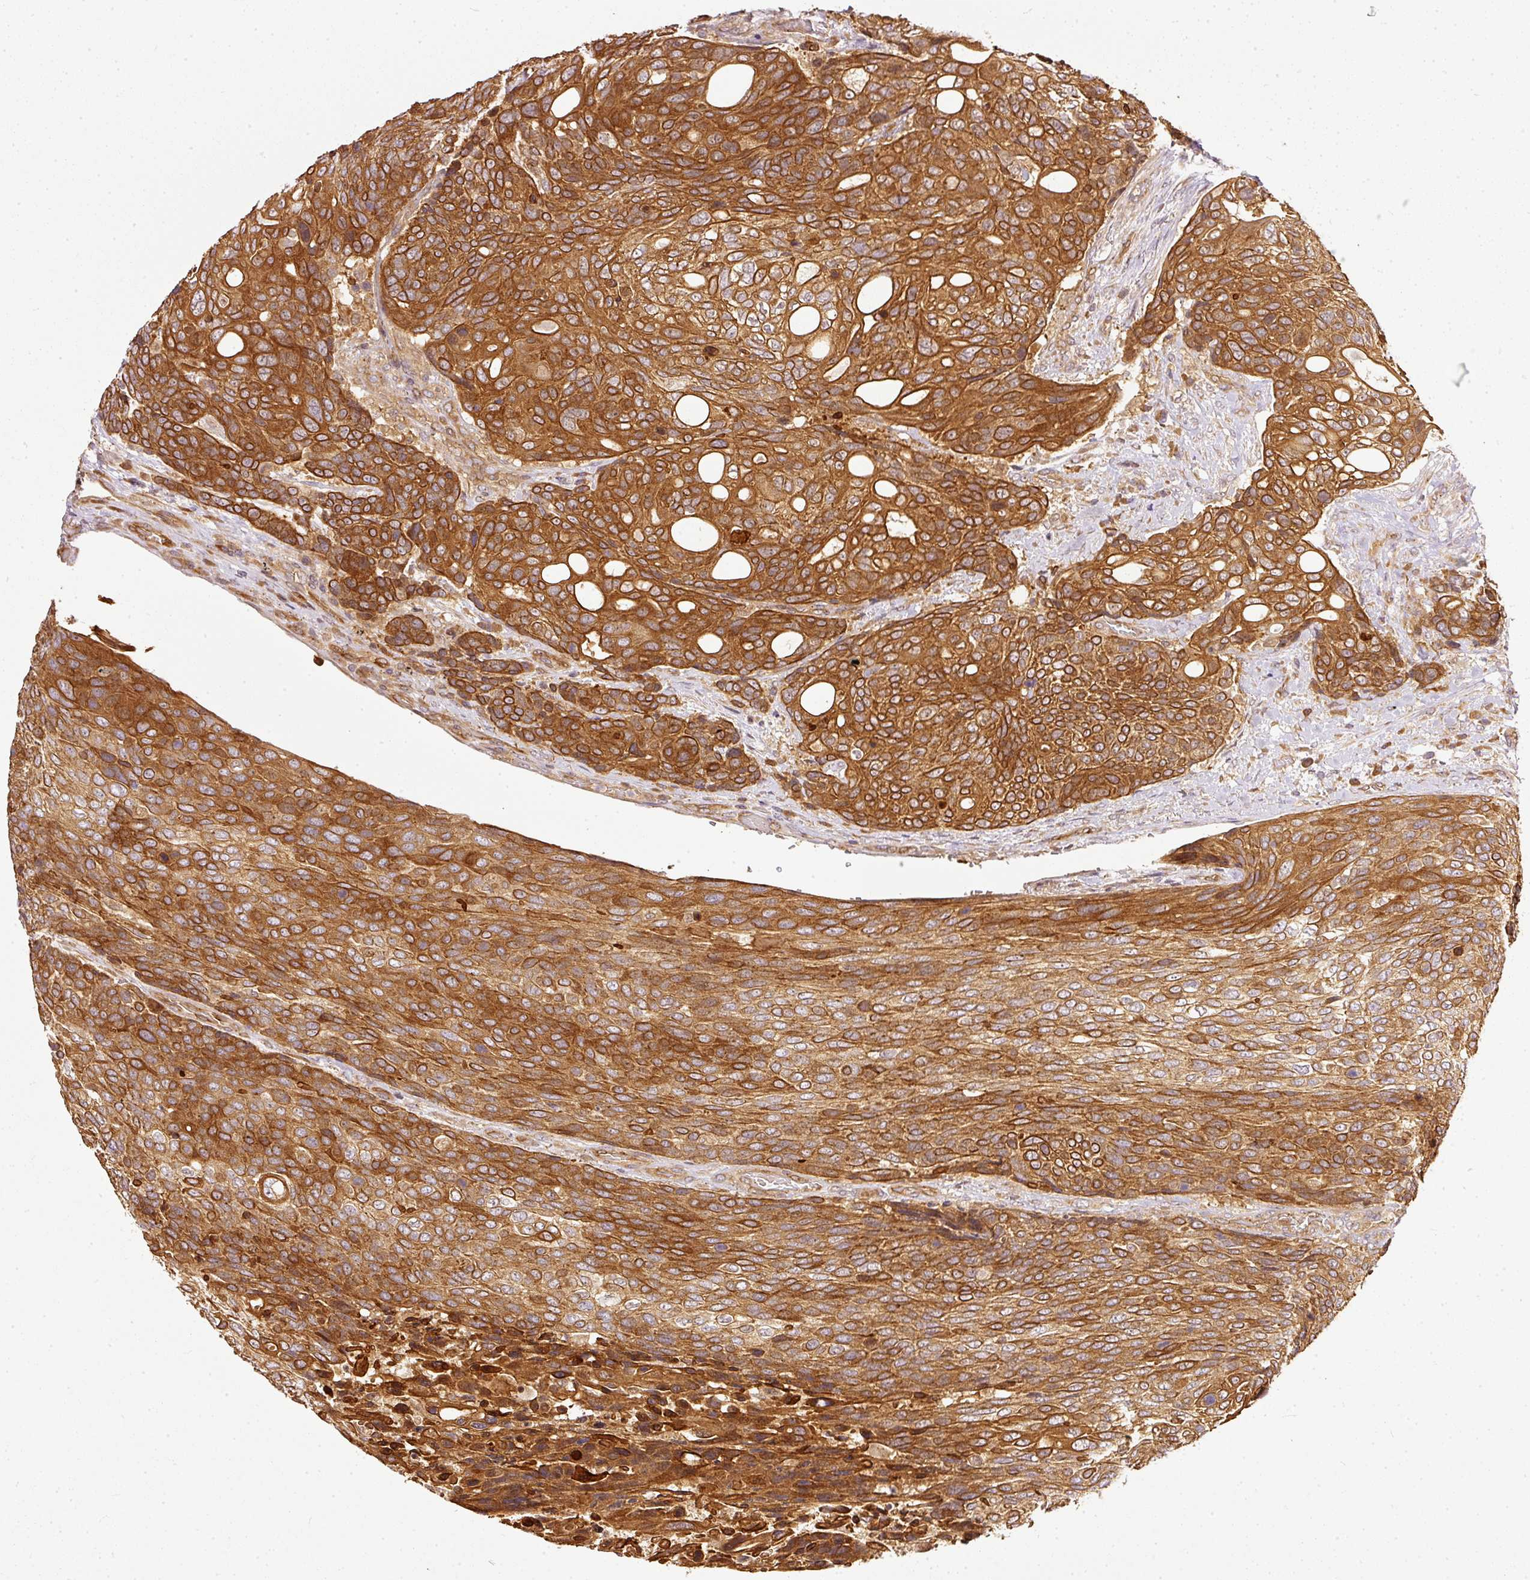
{"staining": {"intensity": "strong", "quantity": ">75%", "location": "cytoplasmic/membranous"}, "tissue": "urothelial cancer", "cell_type": "Tumor cells", "image_type": "cancer", "snomed": [{"axis": "morphology", "description": "Urothelial carcinoma, High grade"}, {"axis": "topography", "description": "Urinary bladder"}], "caption": "Immunohistochemistry (IHC) image of high-grade urothelial carcinoma stained for a protein (brown), which demonstrates high levels of strong cytoplasmic/membranous staining in approximately >75% of tumor cells.", "gene": "MIF4GD", "patient": {"sex": "female", "age": 70}}